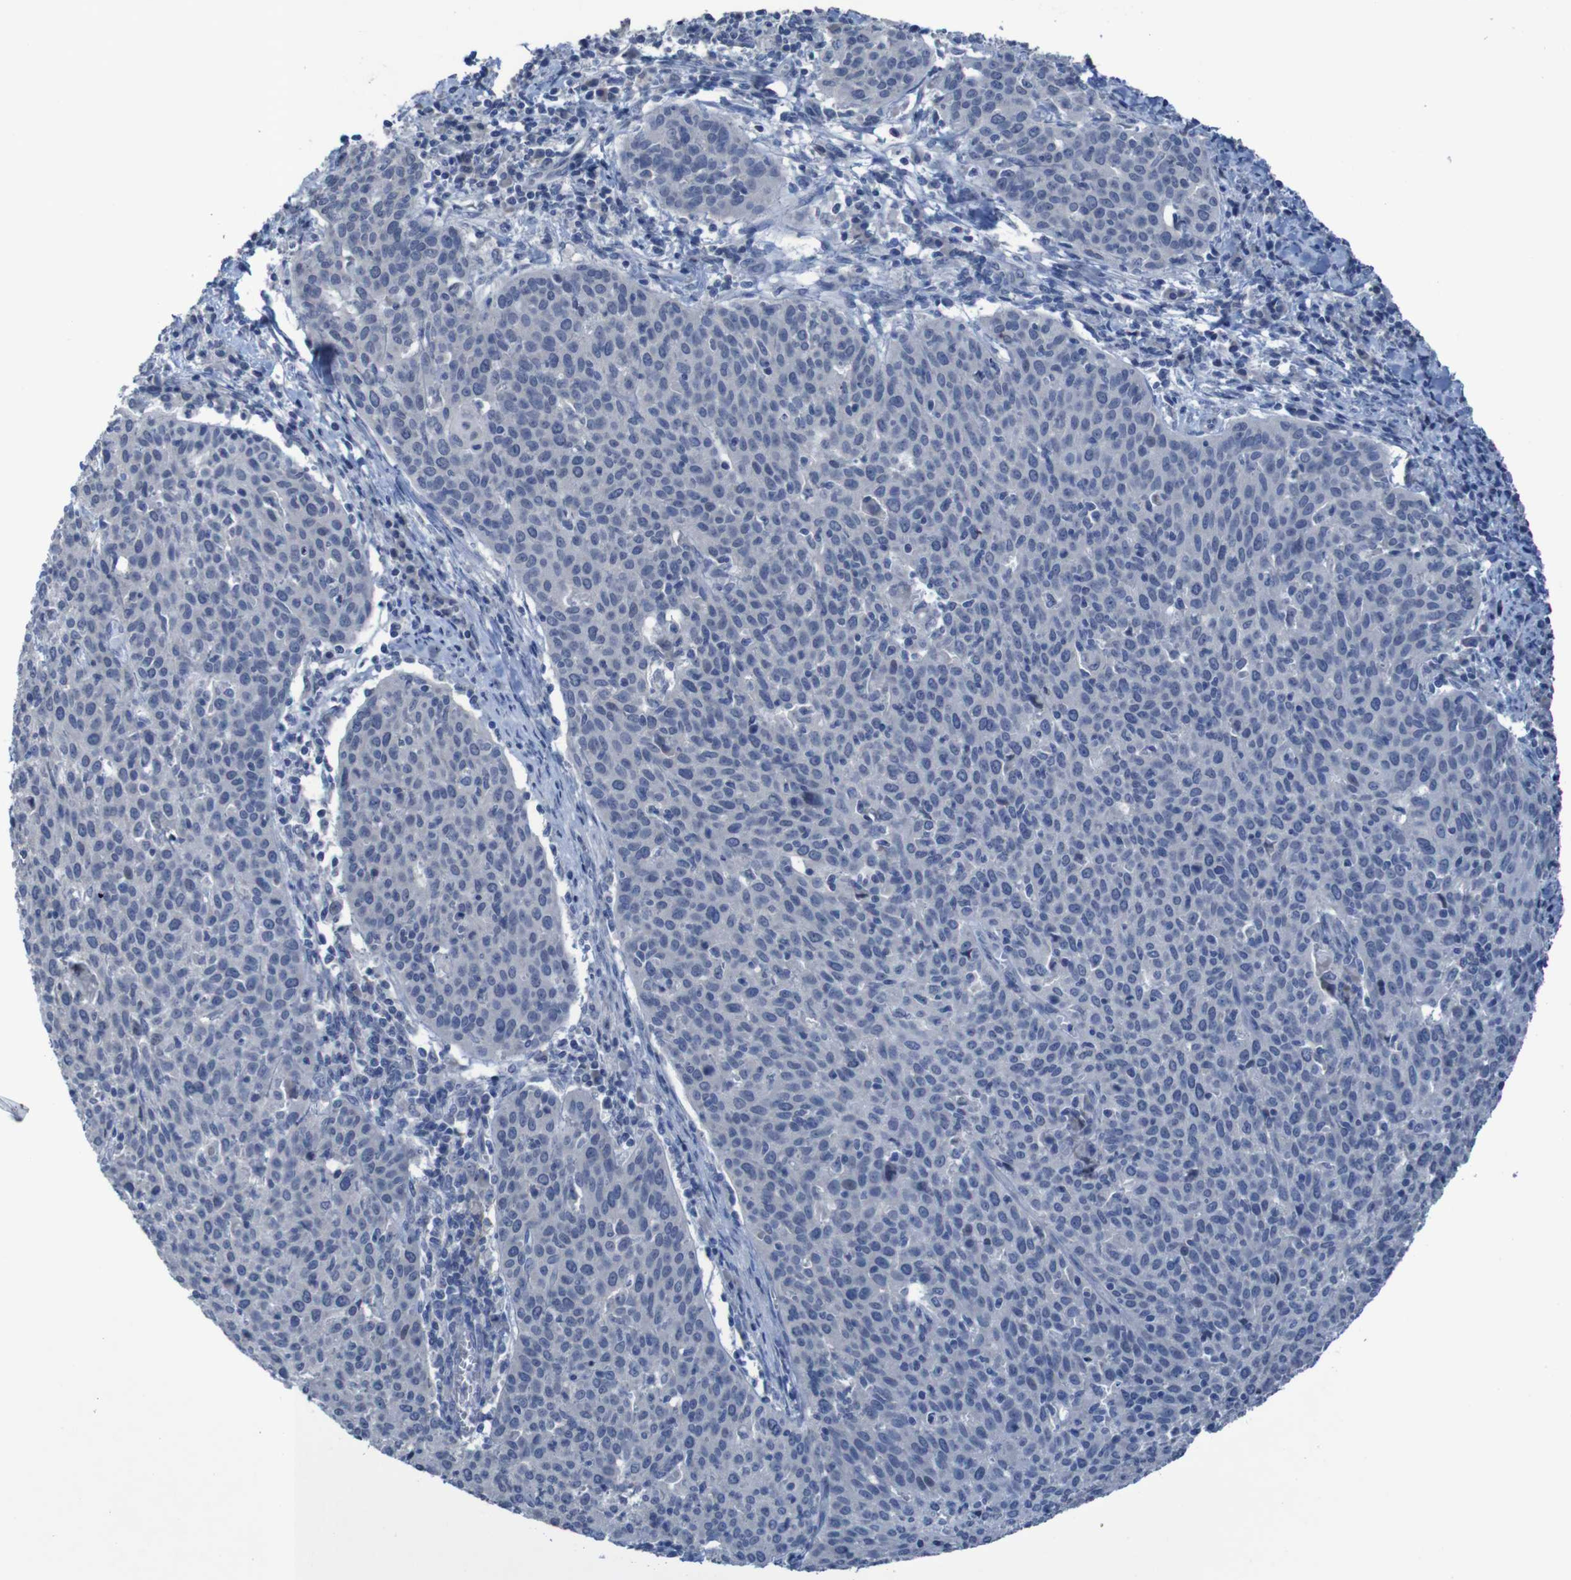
{"staining": {"intensity": "negative", "quantity": "none", "location": "none"}, "tissue": "cervical cancer", "cell_type": "Tumor cells", "image_type": "cancer", "snomed": [{"axis": "morphology", "description": "Squamous cell carcinoma, NOS"}, {"axis": "topography", "description": "Cervix"}], "caption": "Cervical cancer (squamous cell carcinoma) stained for a protein using IHC shows no expression tumor cells.", "gene": "CLDN18", "patient": {"sex": "female", "age": 38}}